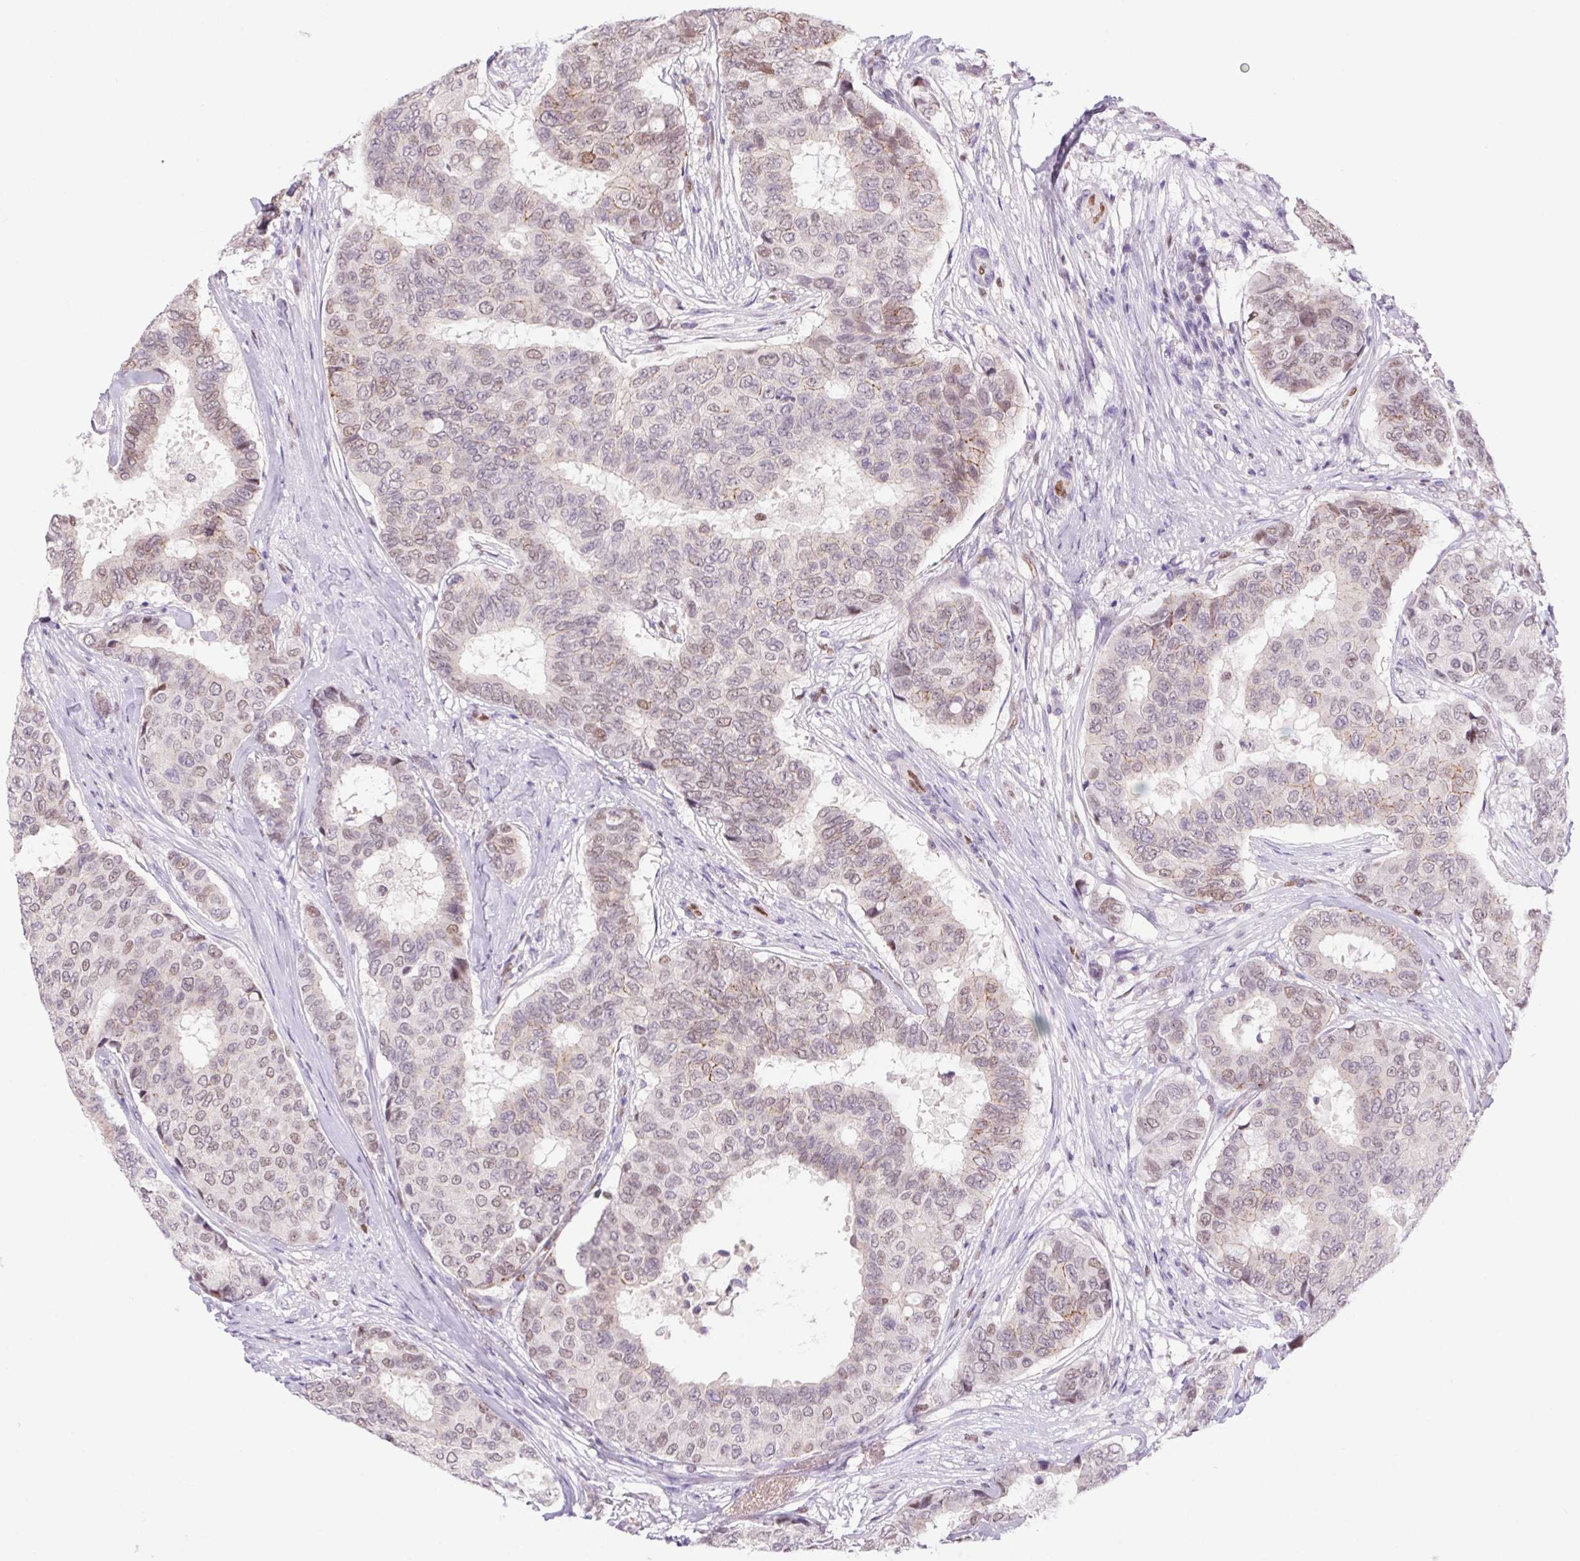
{"staining": {"intensity": "weak", "quantity": "25%-75%", "location": "nuclear"}, "tissue": "breast cancer", "cell_type": "Tumor cells", "image_type": "cancer", "snomed": [{"axis": "morphology", "description": "Duct carcinoma"}, {"axis": "topography", "description": "Breast"}], "caption": "Brown immunohistochemical staining in human intraductal carcinoma (breast) reveals weak nuclear staining in about 25%-75% of tumor cells. Immunohistochemistry (ihc) stains the protein in brown and the nuclei are stained blue.", "gene": "SP9", "patient": {"sex": "female", "age": 75}}